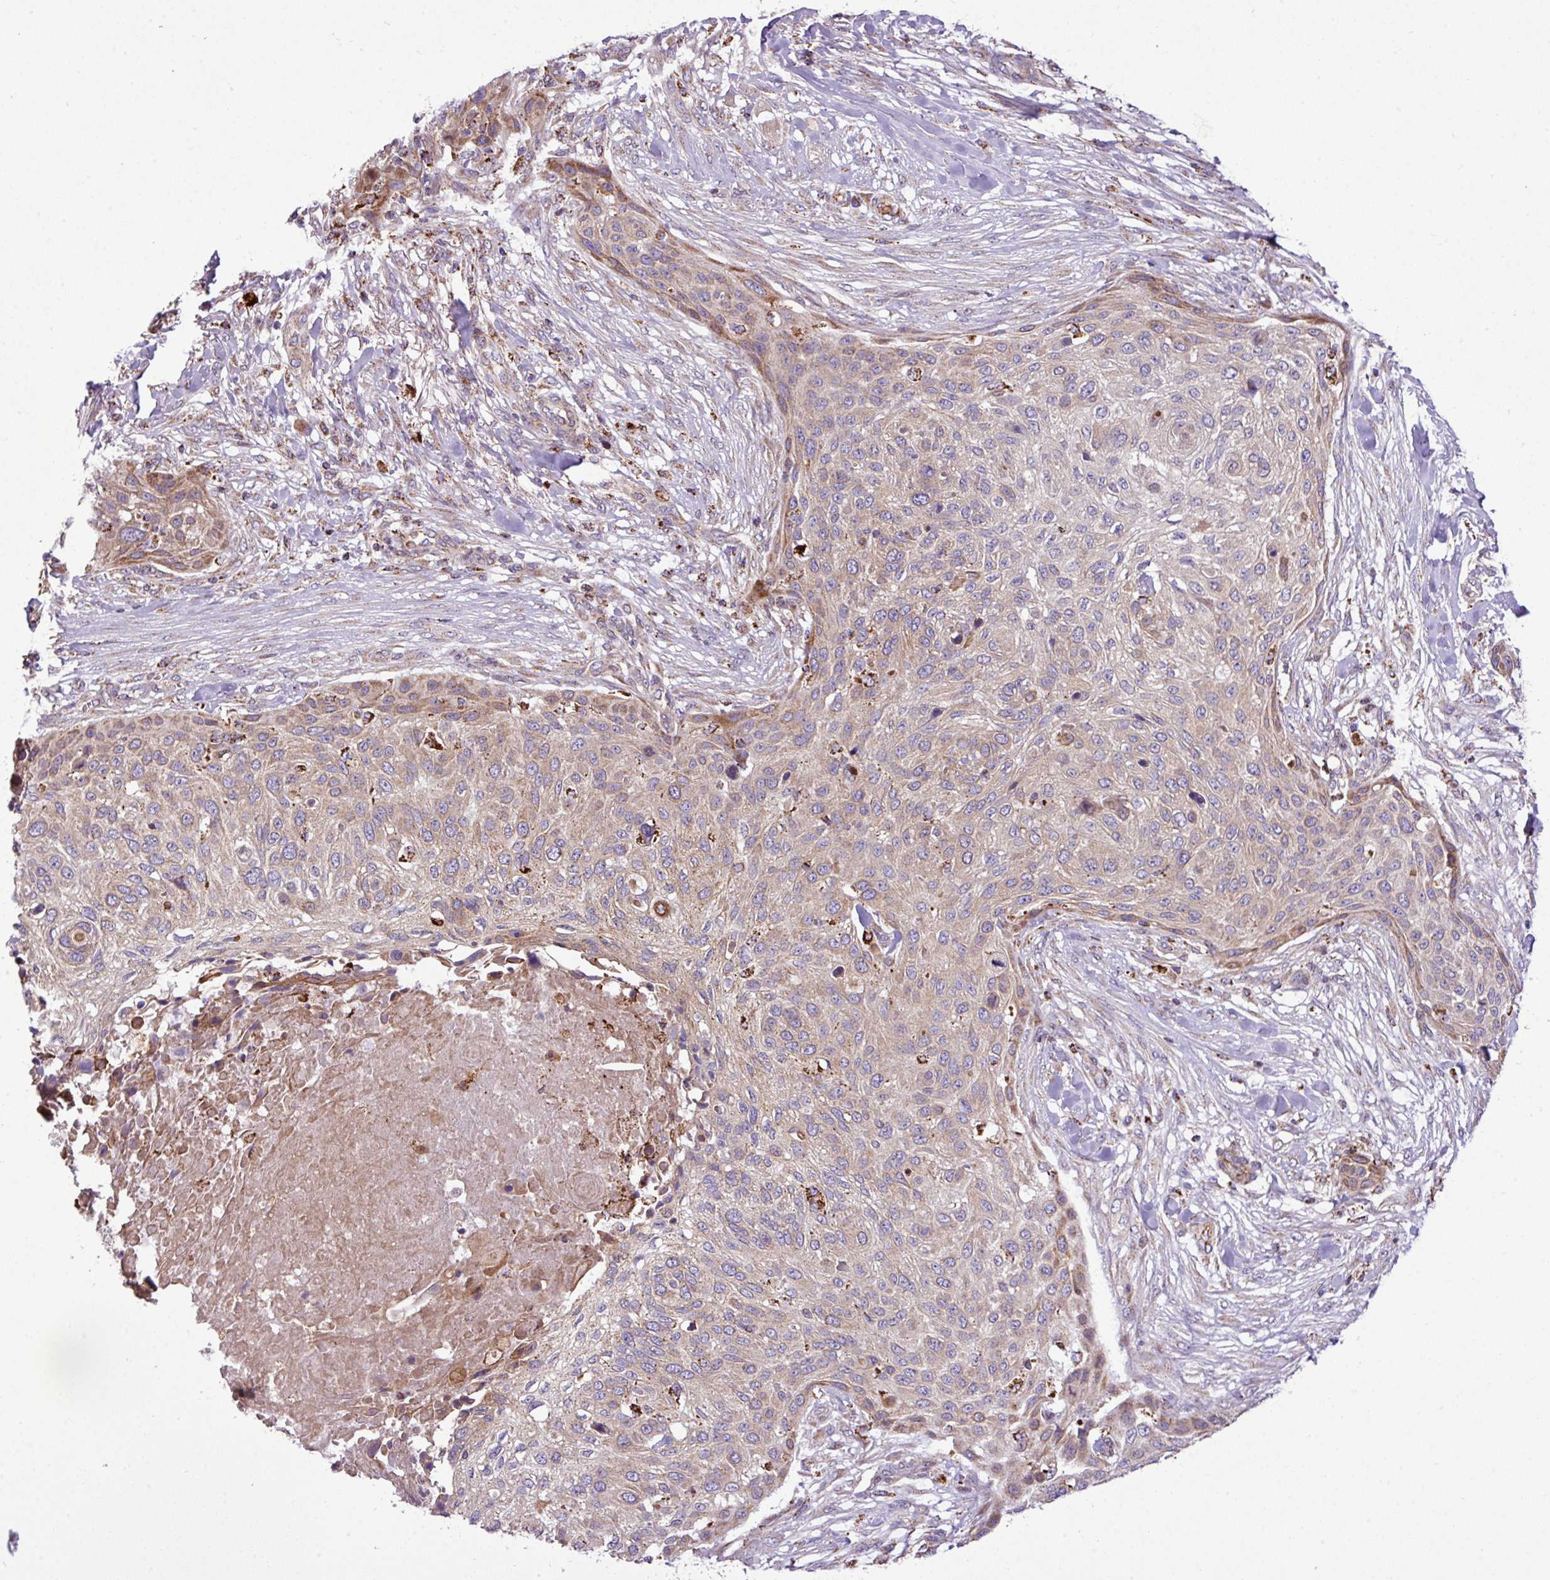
{"staining": {"intensity": "moderate", "quantity": "25%-75%", "location": "cytoplasmic/membranous"}, "tissue": "skin cancer", "cell_type": "Tumor cells", "image_type": "cancer", "snomed": [{"axis": "morphology", "description": "Squamous cell carcinoma, NOS"}, {"axis": "topography", "description": "Skin"}], "caption": "Protein expression analysis of squamous cell carcinoma (skin) shows moderate cytoplasmic/membranous positivity in approximately 25%-75% of tumor cells. (Stains: DAB in brown, nuclei in blue, Microscopy: brightfield microscopy at high magnification).", "gene": "ZNF569", "patient": {"sex": "female", "age": 87}}